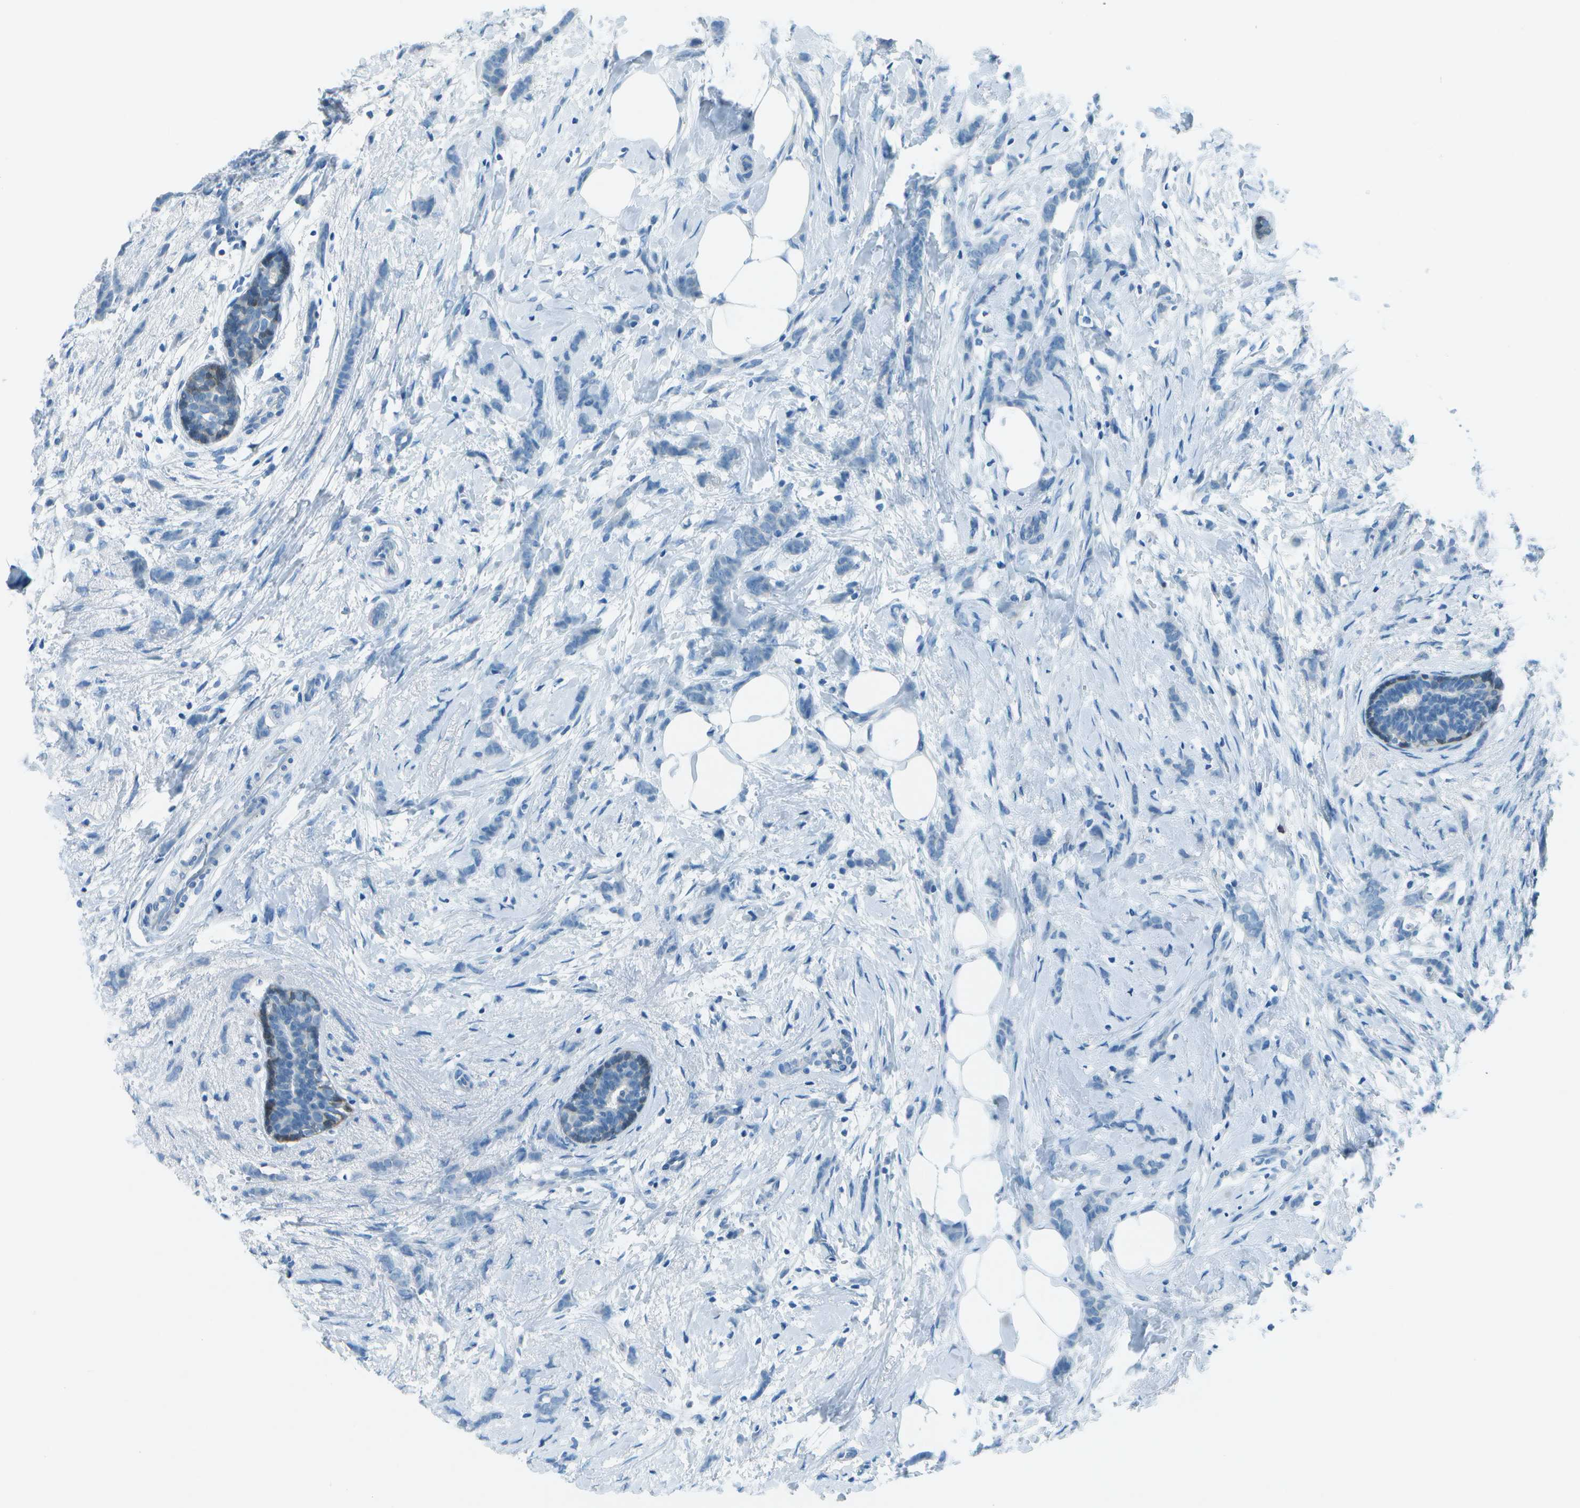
{"staining": {"intensity": "negative", "quantity": "none", "location": "none"}, "tissue": "breast cancer", "cell_type": "Tumor cells", "image_type": "cancer", "snomed": [{"axis": "morphology", "description": "Lobular carcinoma, in situ"}, {"axis": "morphology", "description": "Lobular carcinoma"}, {"axis": "topography", "description": "Breast"}], "caption": "The immunohistochemistry micrograph has no significant staining in tumor cells of lobular carcinoma in situ (breast) tissue. Brightfield microscopy of immunohistochemistry (IHC) stained with DAB (brown) and hematoxylin (blue), captured at high magnification.", "gene": "FGF1", "patient": {"sex": "female", "age": 41}}